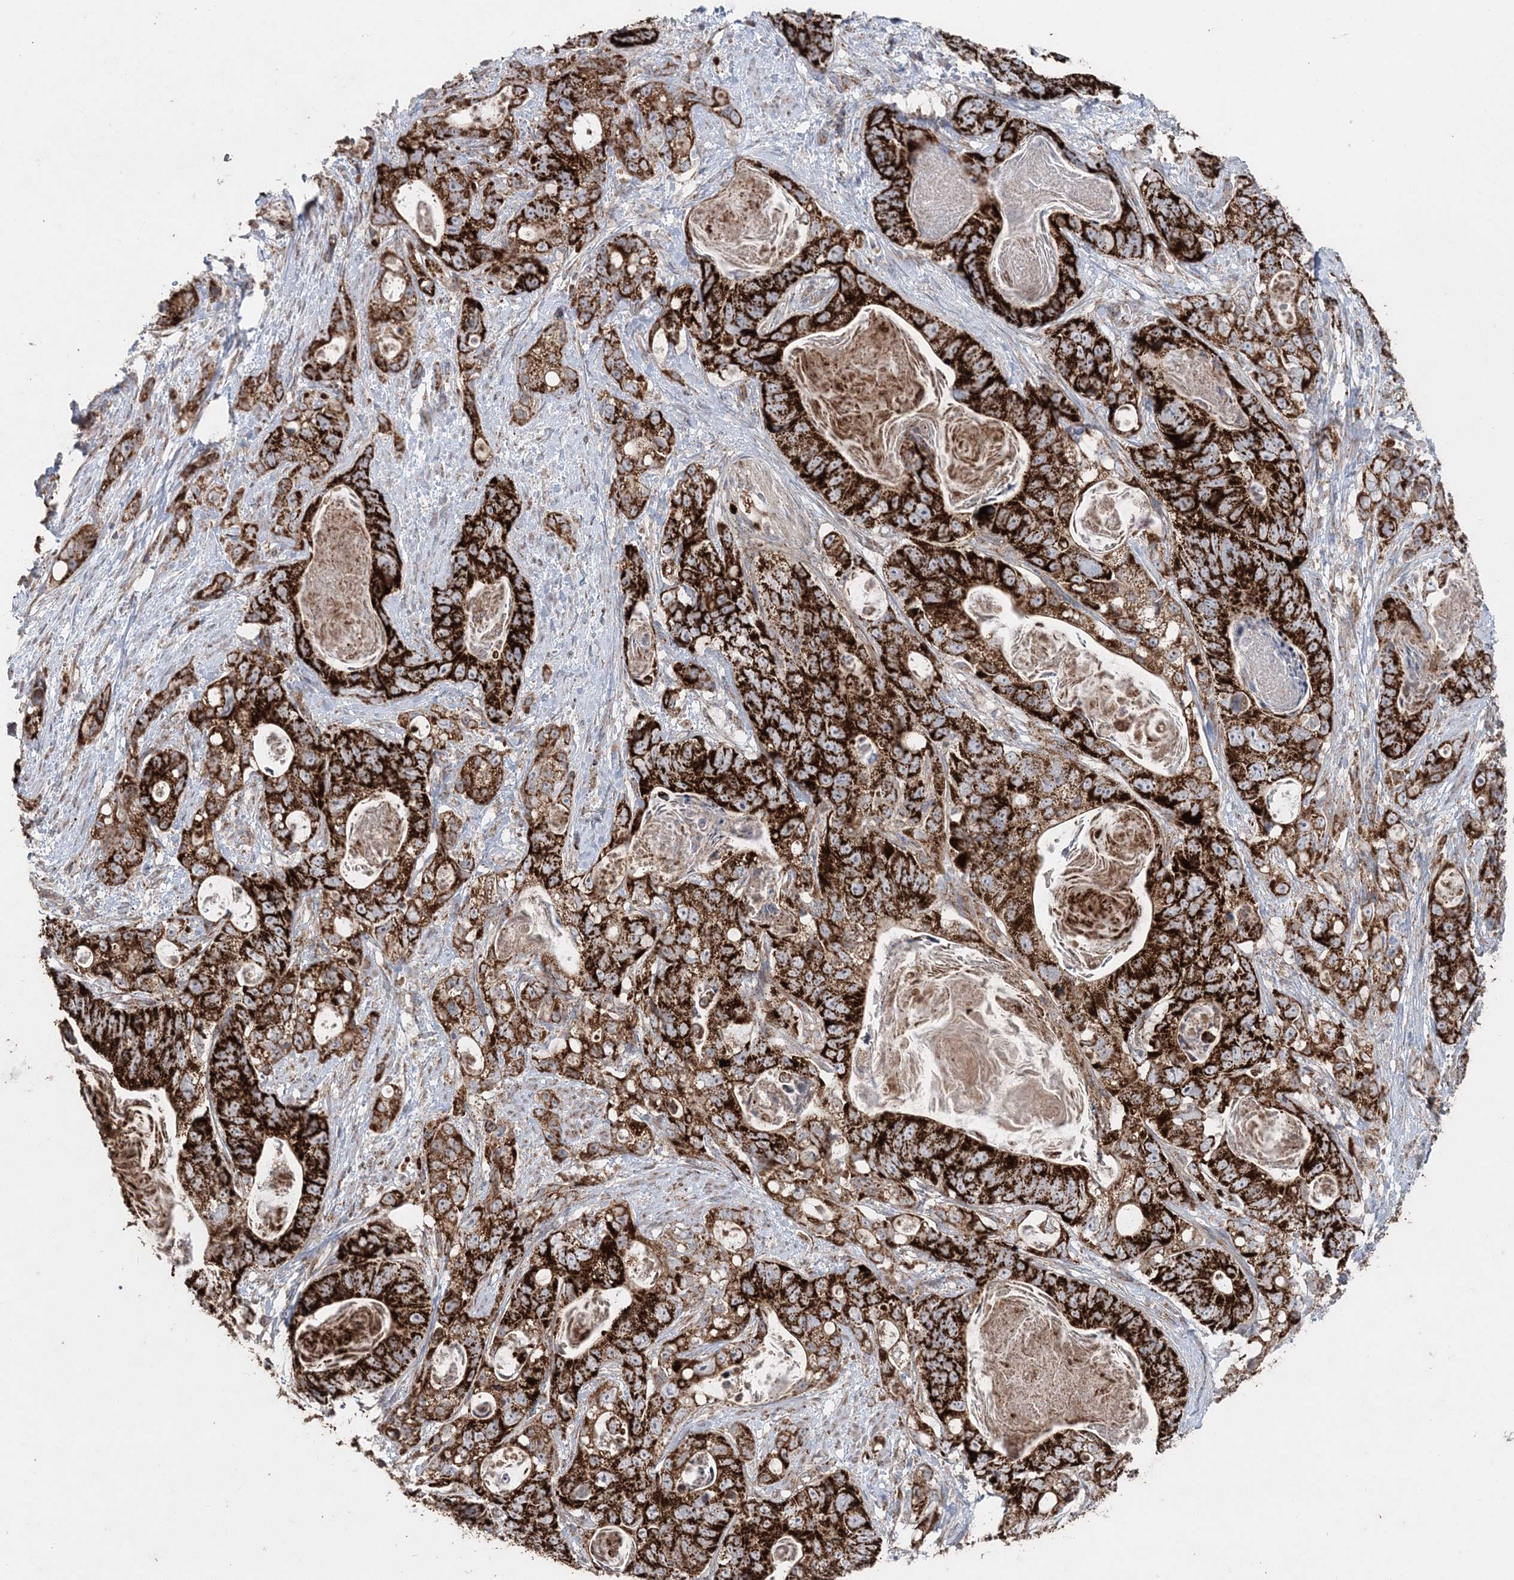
{"staining": {"intensity": "strong", "quantity": ">75%", "location": "cytoplasmic/membranous"}, "tissue": "stomach cancer", "cell_type": "Tumor cells", "image_type": "cancer", "snomed": [{"axis": "morphology", "description": "Normal tissue, NOS"}, {"axis": "morphology", "description": "Adenocarcinoma, NOS"}, {"axis": "topography", "description": "Stomach"}], "caption": "Stomach adenocarcinoma was stained to show a protein in brown. There is high levels of strong cytoplasmic/membranous staining in approximately >75% of tumor cells.", "gene": "LRPPRC", "patient": {"sex": "female", "age": 89}}